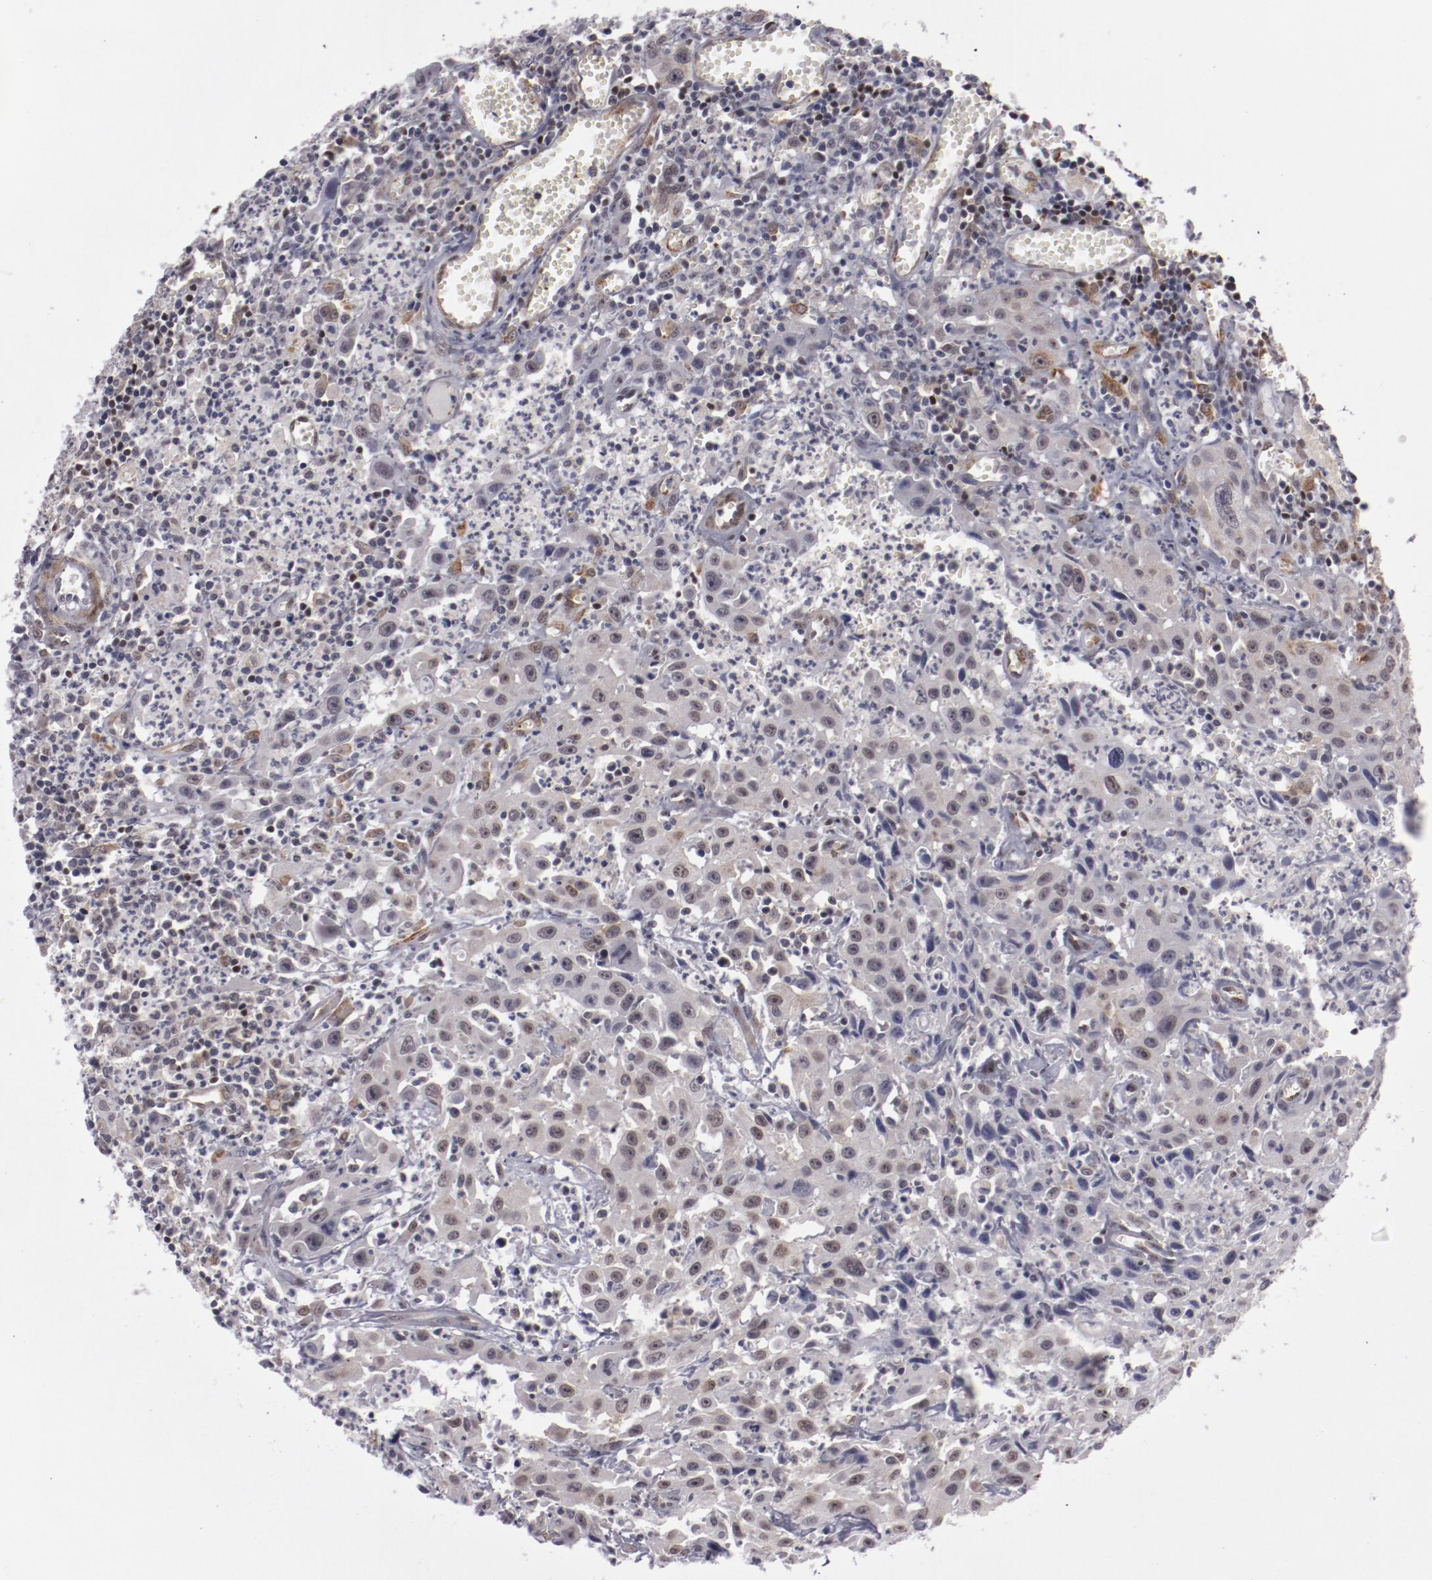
{"staining": {"intensity": "negative", "quantity": "none", "location": "none"}, "tissue": "urothelial cancer", "cell_type": "Tumor cells", "image_type": "cancer", "snomed": [{"axis": "morphology", "description": "Urothelial carcinoma, High grade"}, {"axis": "topography", "description": "Urinary bladder"}], "caption": "Tumor cells are negative for protein expression in human urothelial cancer.", "gene": "LEF1", "patient": {"sex": "male", "age": 66}}